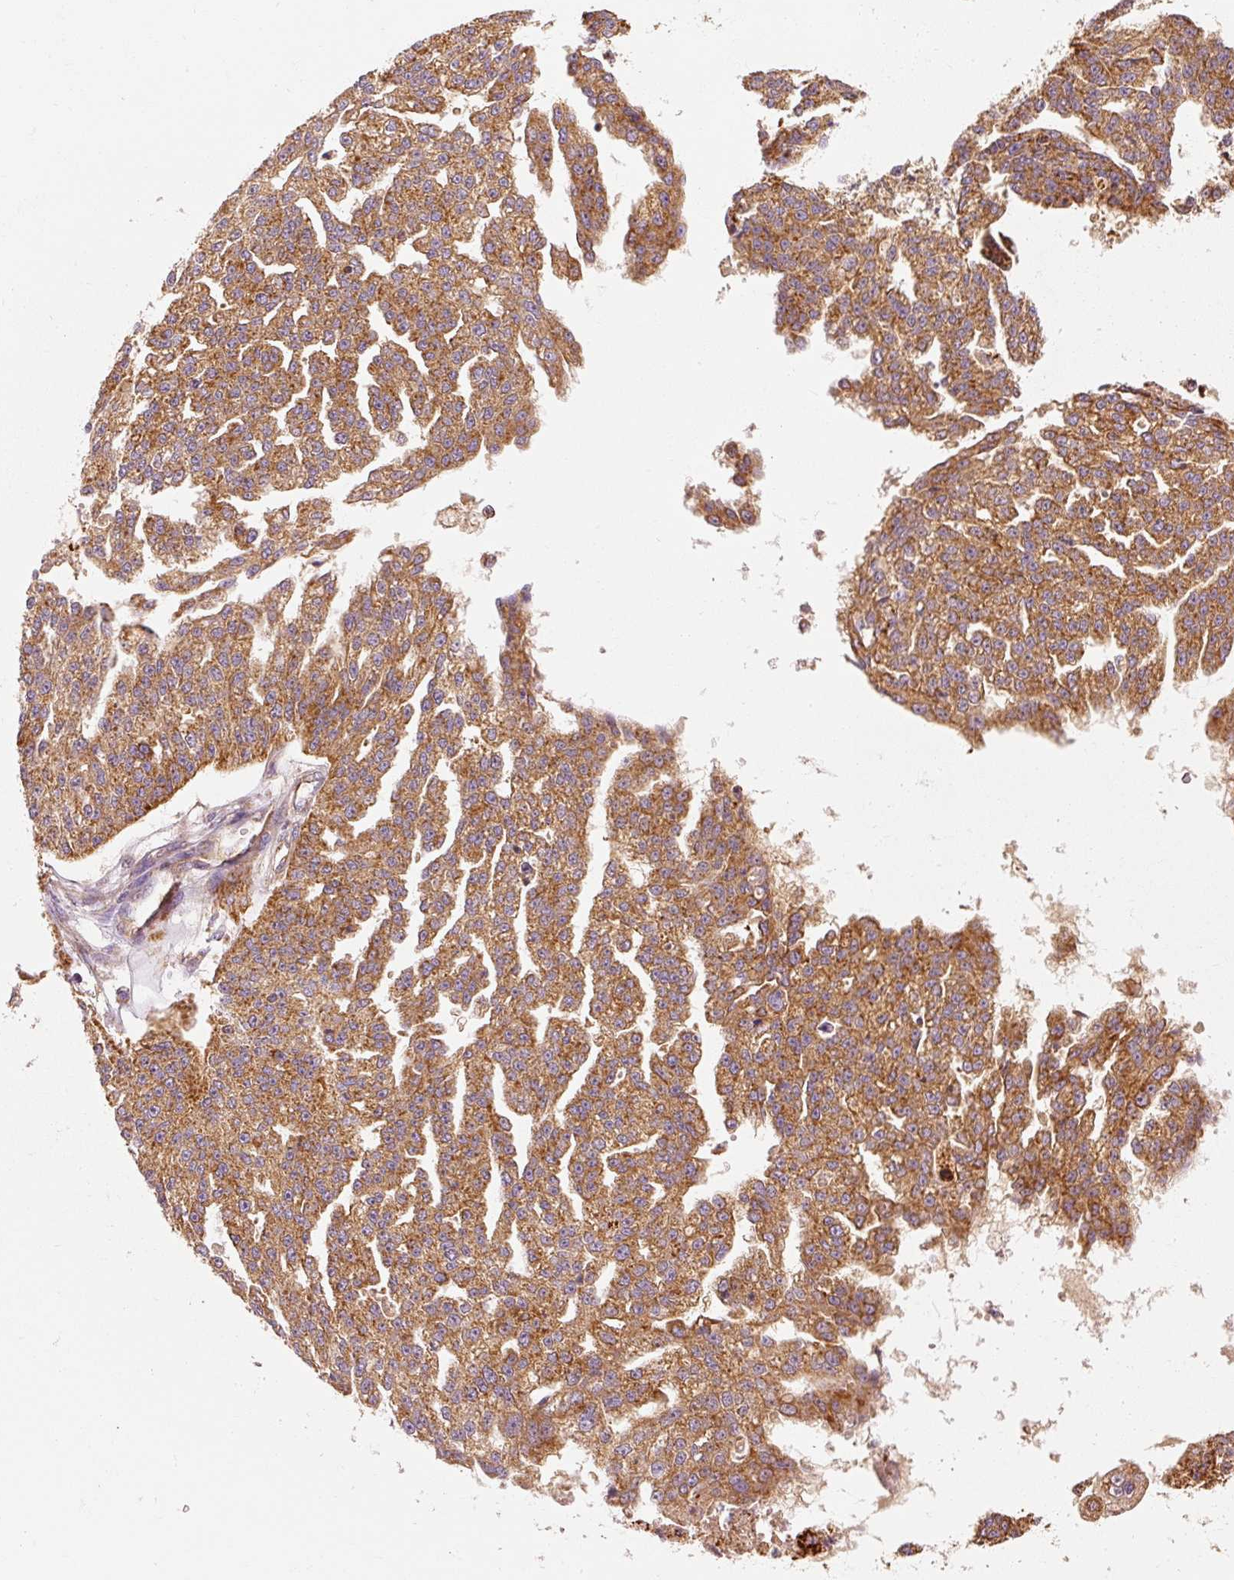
{"staining": {"intensity": "strong", "quantity": ">75%", "location": "cytoplasmic/membranous"}, "tissue": "ovarian cancer", "cell_type": "Tumor cells", "image_type": "cancer", "snomed": [{"axis": "morphology", "description": "Cystadenocarcinoma, serous, NOS"}, {"axis": "topography", "description": "Ovary"}], "caption": "Protein analysis of ovarian serous cystadenocarcinoma tissue displays strong cytoplasmic/membranous positivity in approximately >75% of tumor cells.", "gene": "TOMM40", "patient": {"sex": "female", "age": 58}}